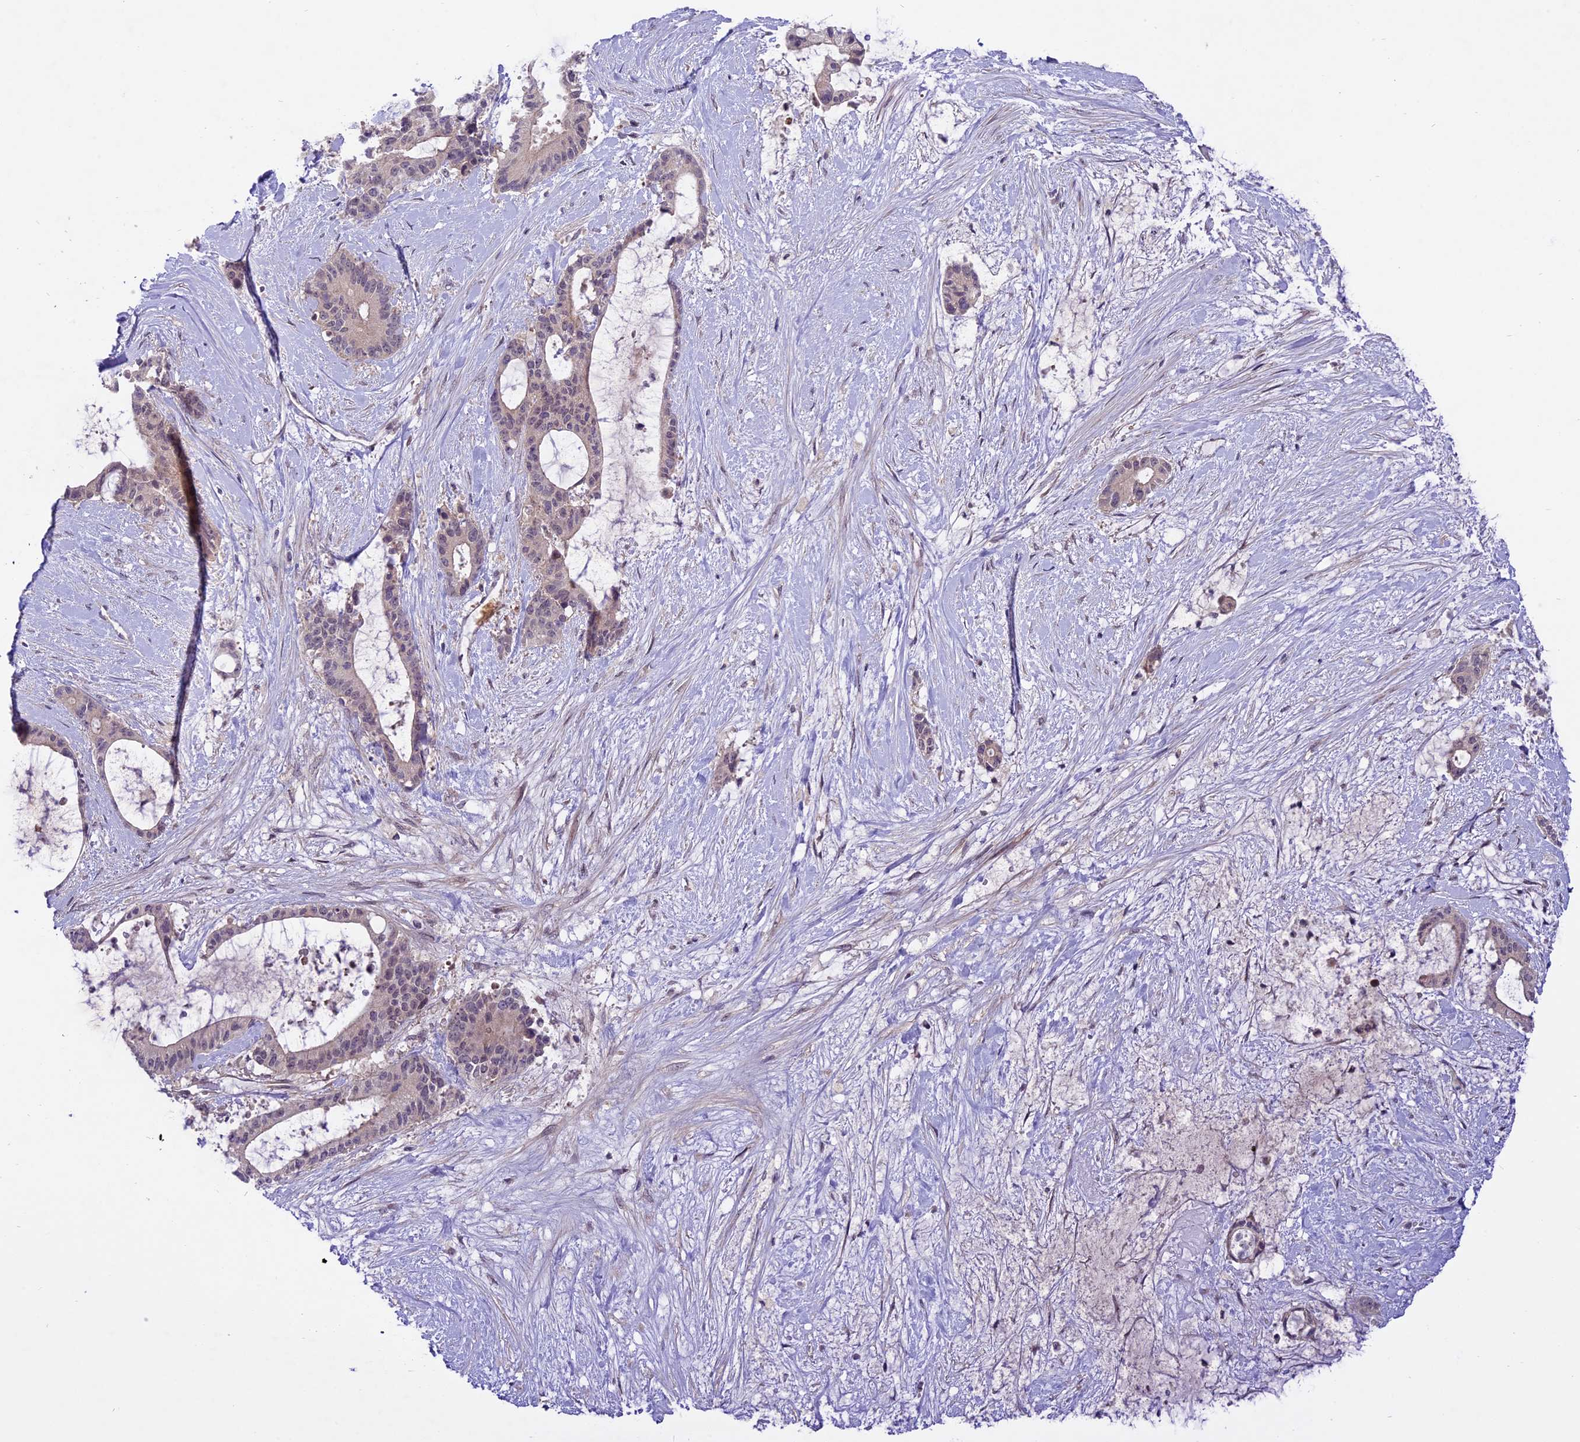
{"staining": {"intensity": "weak", "quantity": "<25%", "location": "nuclear"}, "tissue": "liver cancer", "cell_type": "Tumor cells", "image_type": "cancer", "snomed": [{"axis": "morphology", "description": "Normal tissue, NOS"}, {"axis": "morphology", "description": "Cholangiocarcinoma"}, {"axis": "topography", "description": "Liver"}, {"axis": "topography", "description": "Peripheral nerve tissue"}], "caption": "Immunohistochemistry micrograph of liver cancer (cholangiocarcinoma) stained for a protein (brown), which exhibits no expression in tumor cells. (DAB immunohistochemistry (IHC) with hematoxylin counter stain).", "gene": "SPRED1", "patient": {"sex": "female", "age": 73}}